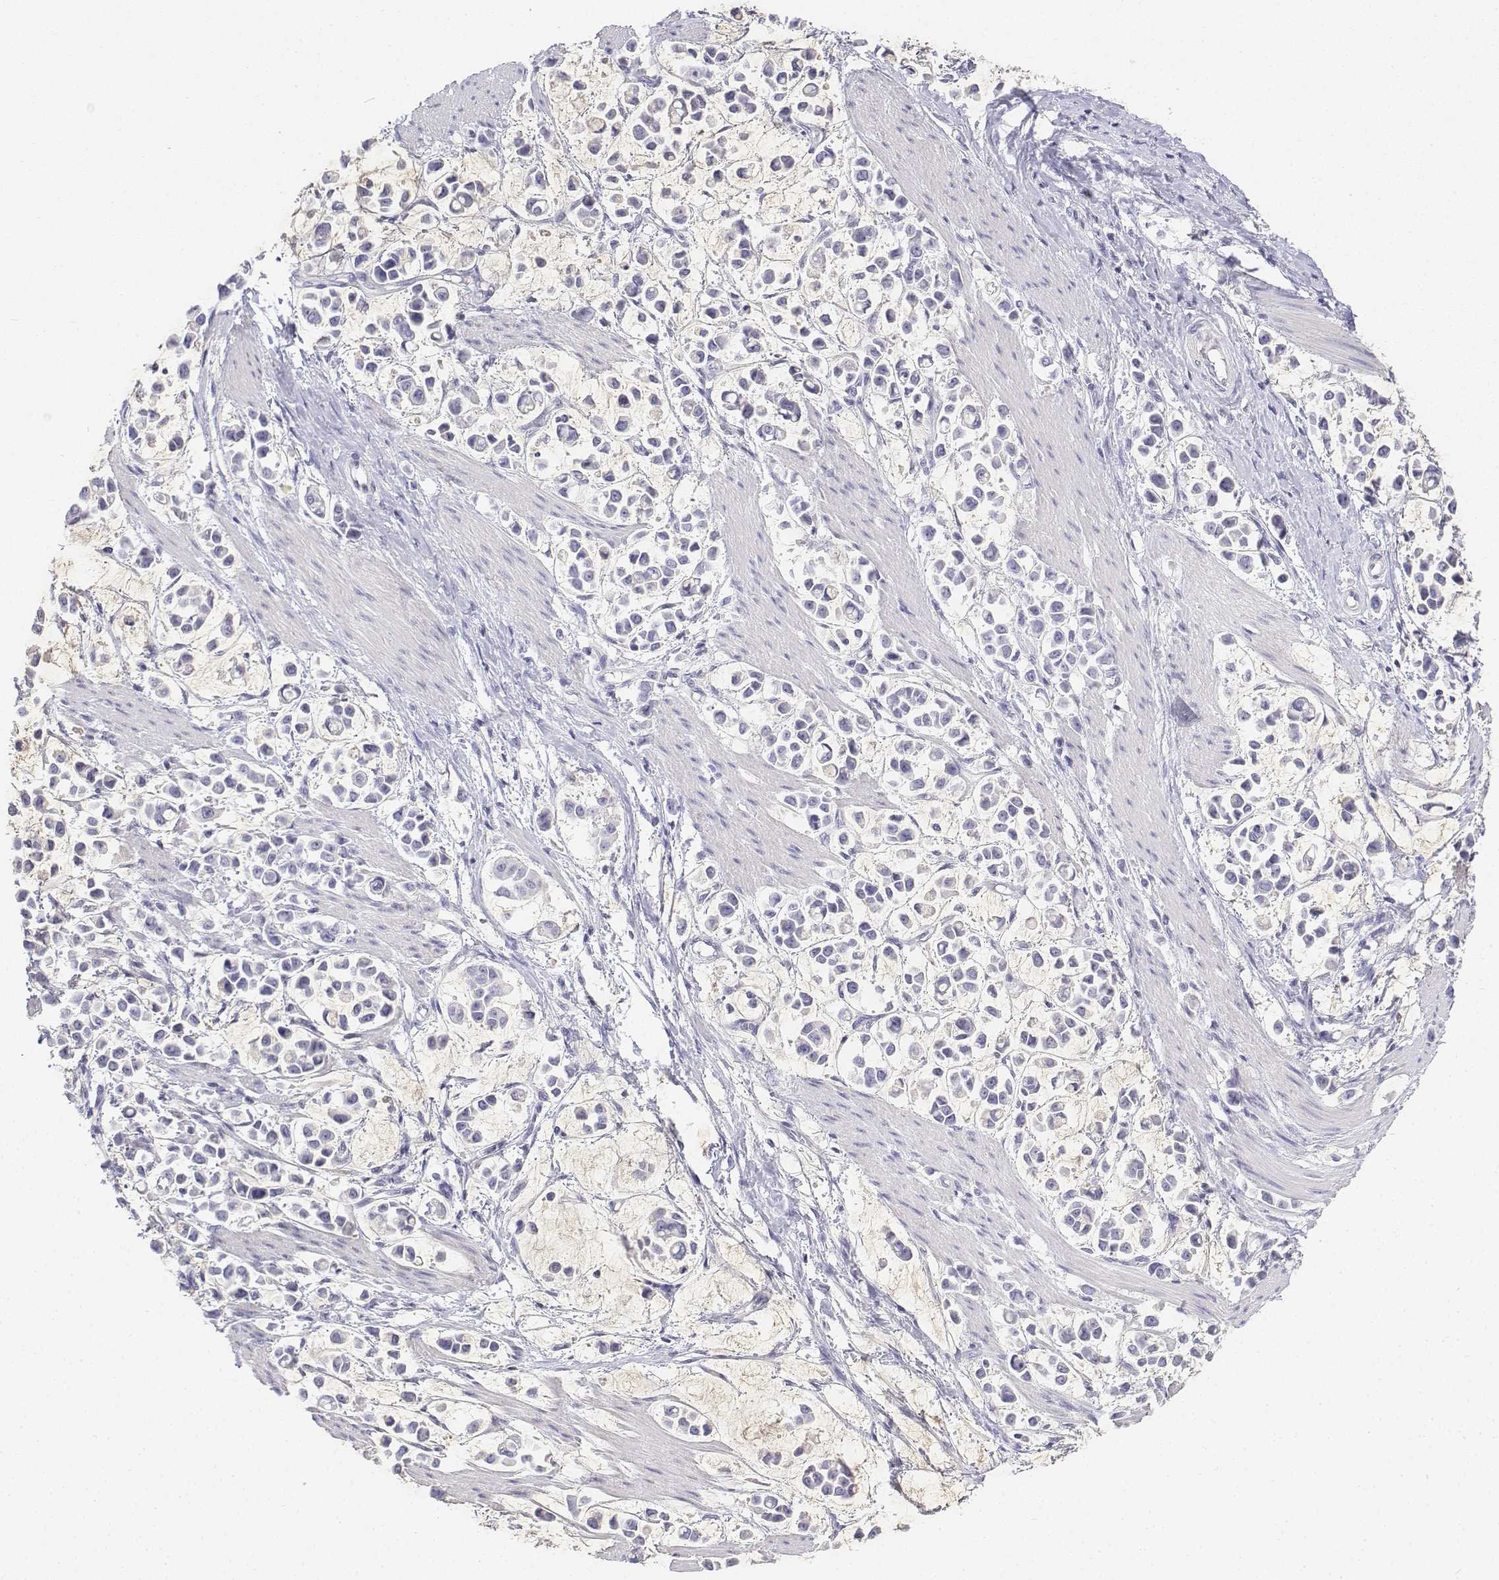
{"staining": {"intensity": "negative", "quantity": "none", "location": "none"}, "tissue": "stomach cancer", "cell_type": "Tumor cells", "image_type": "cancer", "snomed": [{"axis": "morphology", "description": "Adenocarcinoma, NOS"}, {"axis": "topography", "description": "Stomach"}], "caption": "DAB immunohistochemical staining of stomach cancer demonstrates no significant positivity in tumor cells.", "gene": "LGSN", "patient": {"sex": "male", "age": 82}}